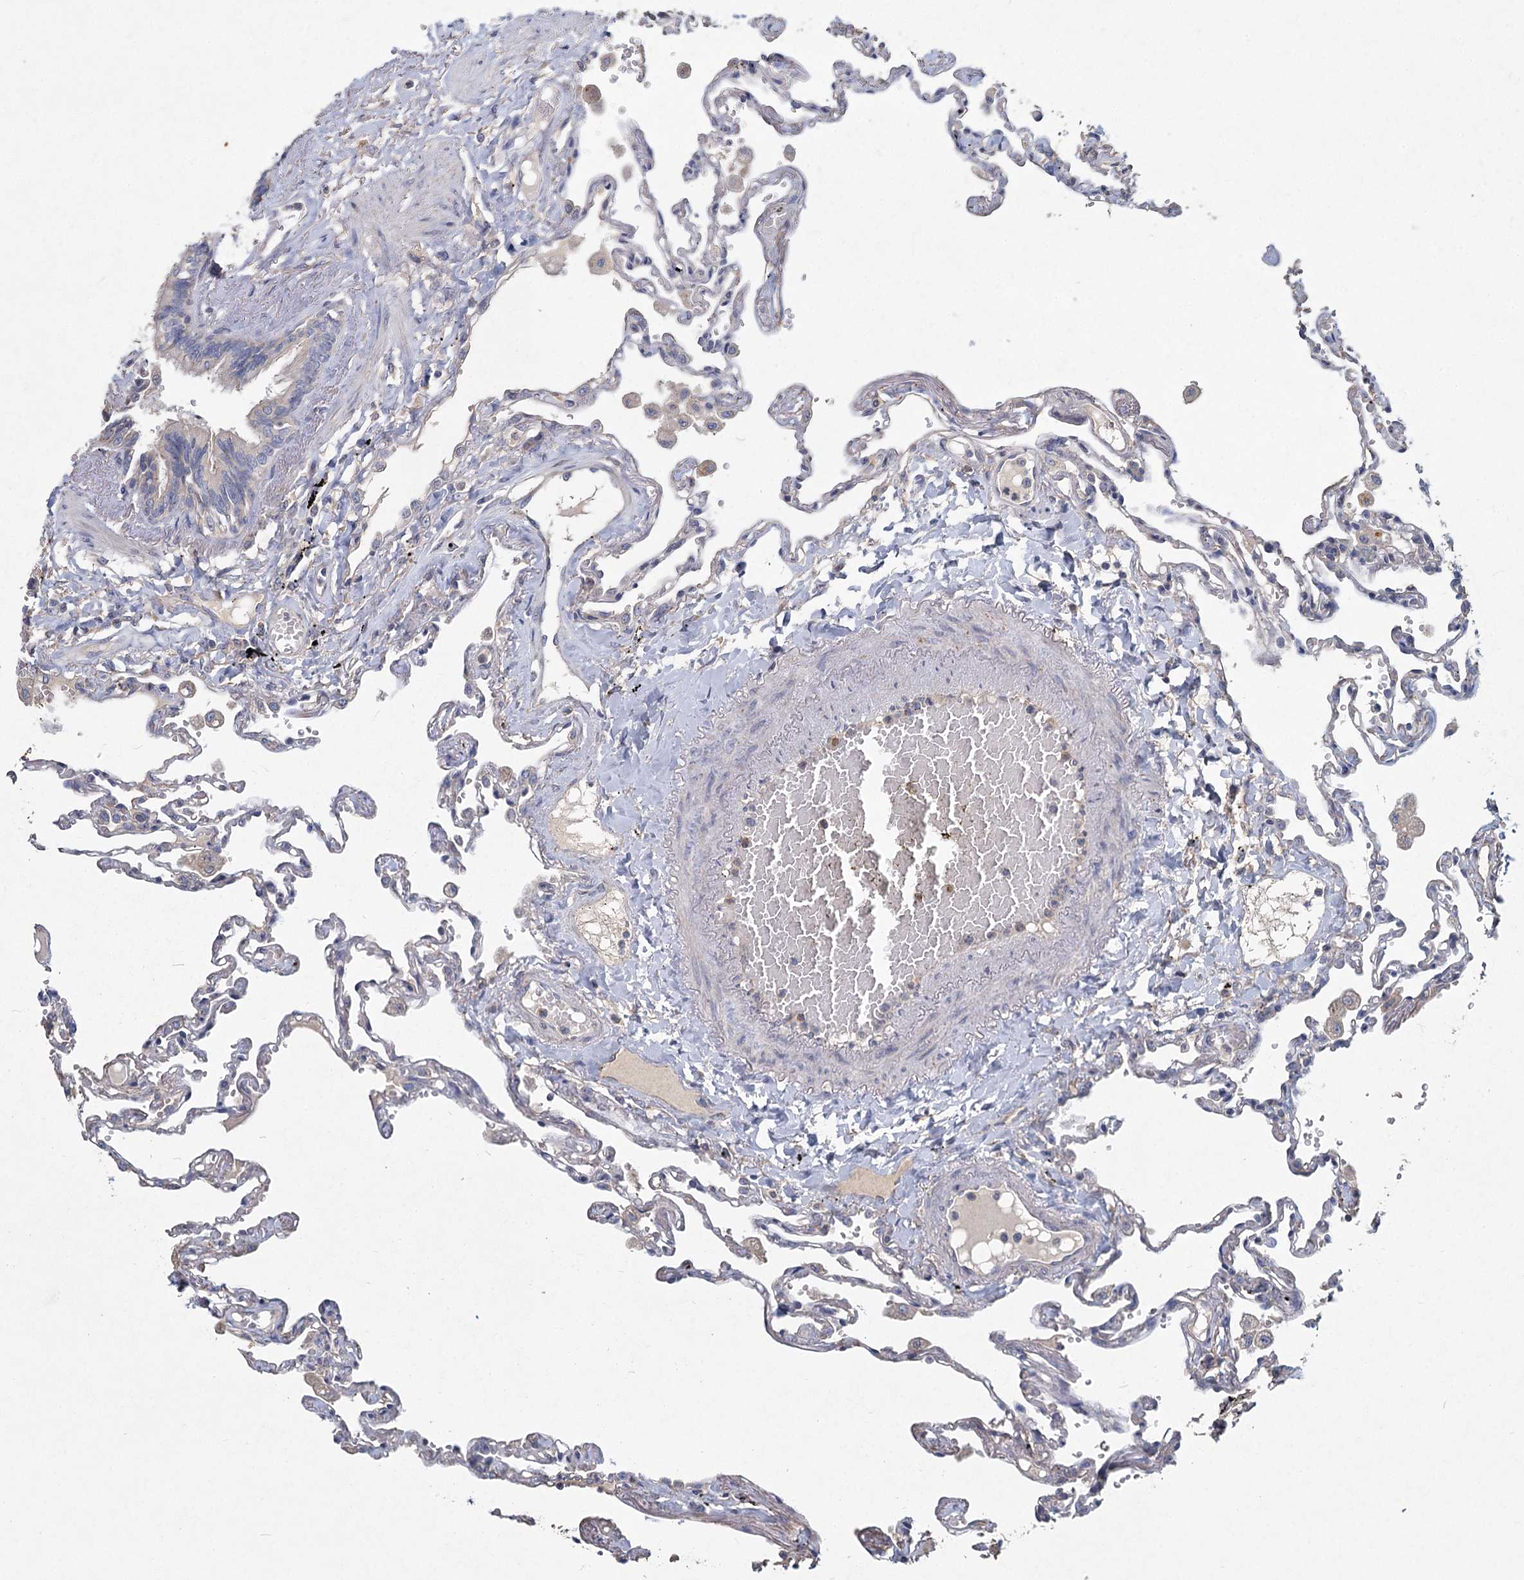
{"staining": {"intensity": "negative", "quantity": "none", "location": "none"}, "tissue": "lung", "cell_type": "Alveolar cells", "image_type": "normal", "snomed": [{"axis": "morphology", "description": "Normal tissue, NOS"}, {"axis": "topography", "description": "Lung"}], "caption": "High magnification brightfield microscopy of benign lung stained with DAB (brown) and counterstained with hematoxylin (blue): alveolar cells show no significant positivity. (DAB immunohistochemistry (IHC), high magnification).", "gene": "HES2", "patient": {"sex": "female", "age": 67}}